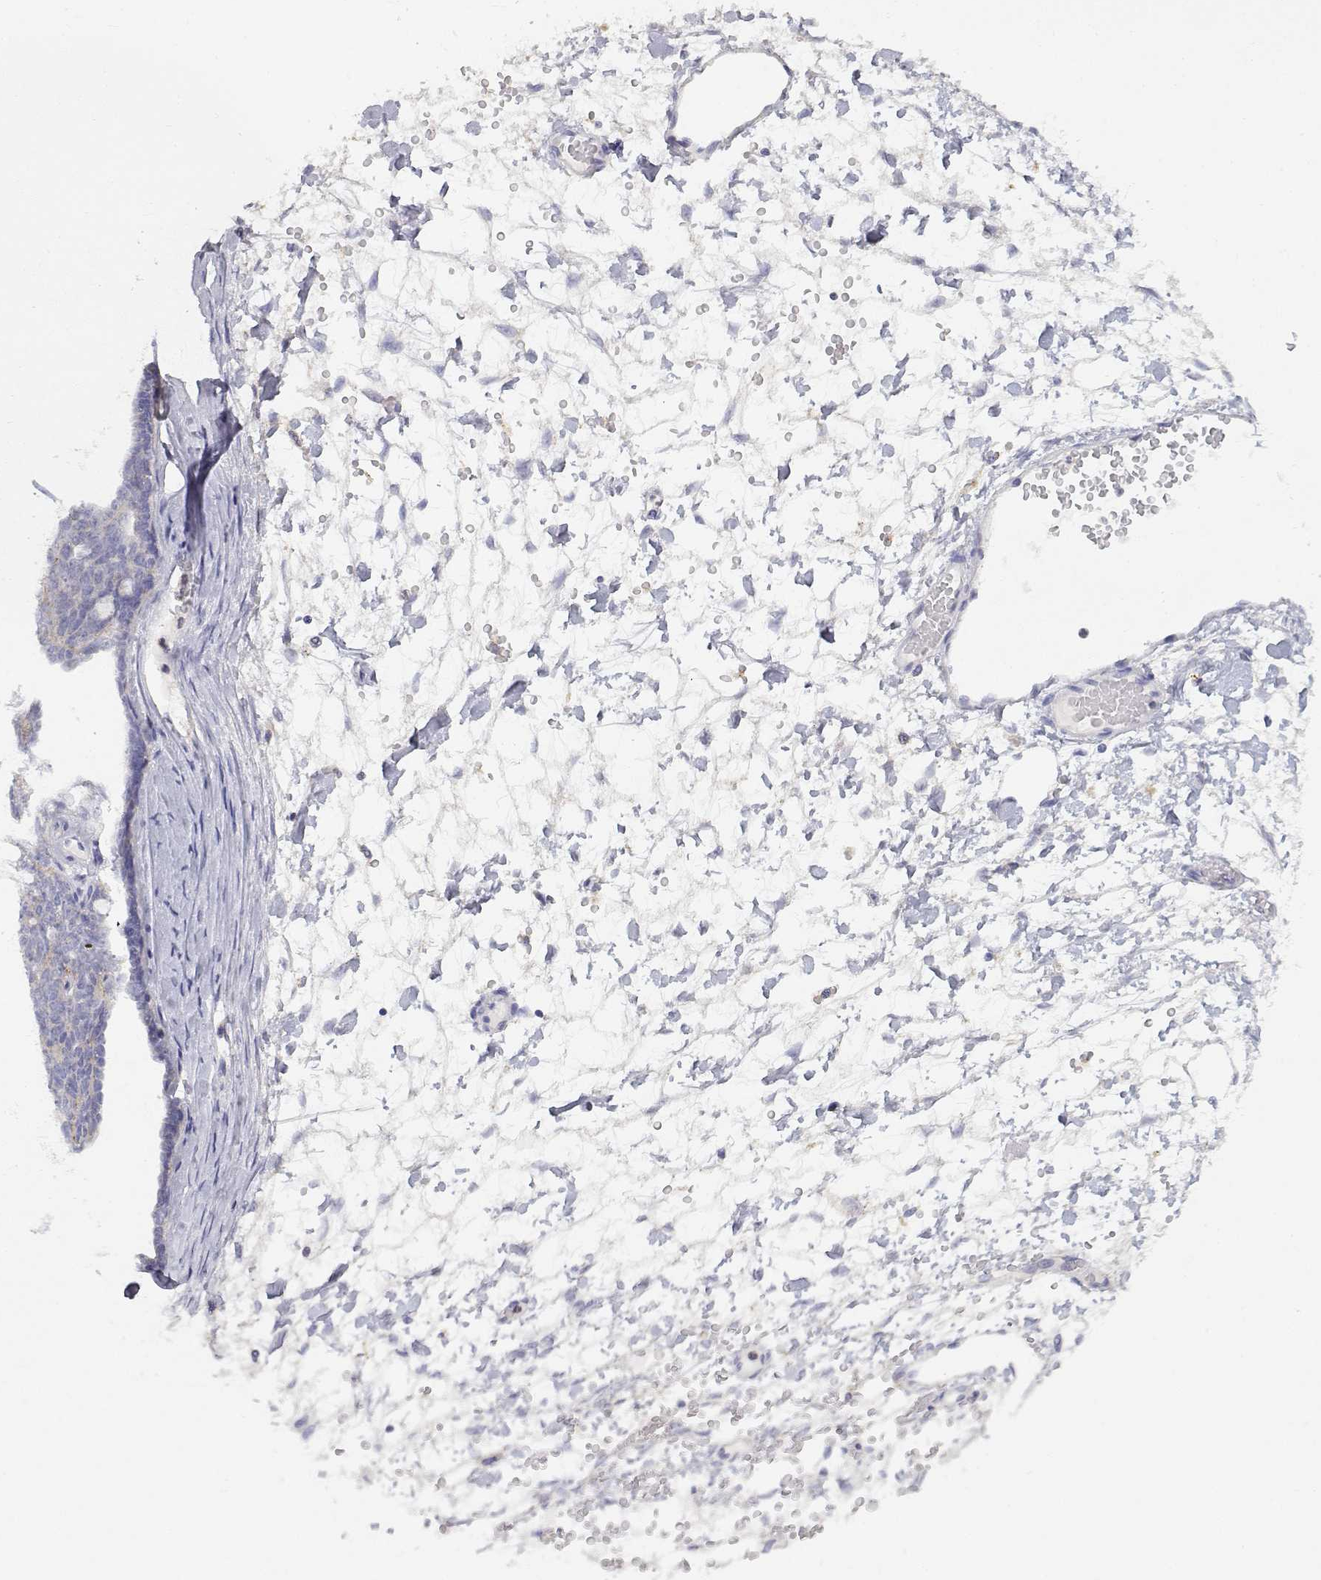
{"staining": {"intensity": "weak", "quantity": "<25%", "location": "cytoplasmic/membranous"}, "tissue": "ovarian cancer", "cell_type": "Tumor cells", "image_type": "cancer", "snomed": [{"axis": "morphology", "description": "Cystadenocarcinoma, serous, NOS"}, {"axis": "topography", "description": "Ovary"}], "caption": "Human ovarian cancer stained for a protein using immunohistochemistry (IHC) exhibits no expression in tumor cells.", "gene": "ADA", "patient": {"sex": "female", "age": 71}}